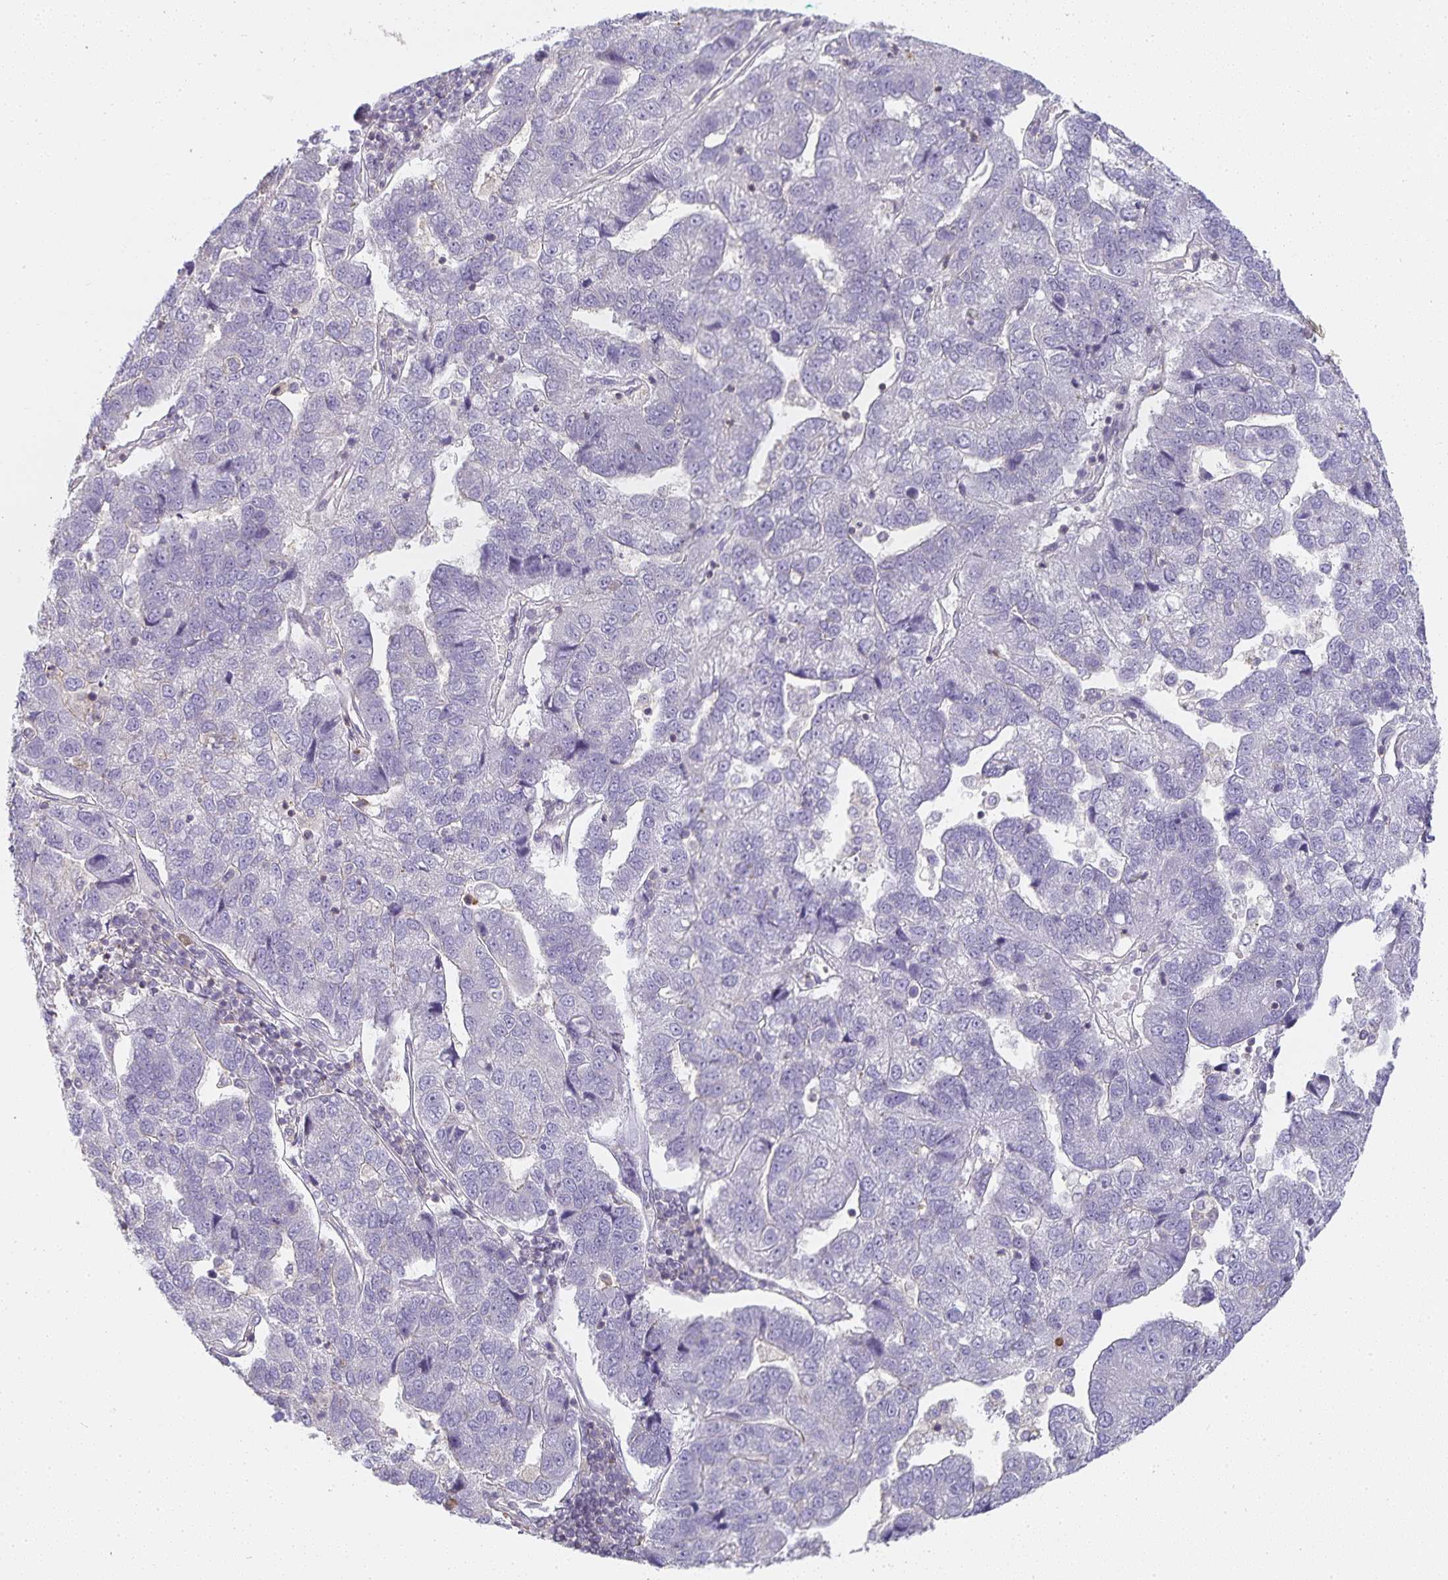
{"staining": {"intensity": "negative", "quantity": "none", "location": "none"}, "tissue": "pancreatic cancer", "cell_type": "Tumor cells", "image_type": "cancer", "snomed": [{"axis": "morphology", "description": "Adenocarcinoma, NOS"}, {"axis": "topography", "description": "Pancreas"}], "caption": "DAB immunohistochemical staining of human pancreatic adenocarcinoma exhibits no significant staining in tumor cells. (Stains: DAB (3,3'-diaminobenzidine) immunohistochemistry with hematoxylin counter stain, Microscopy: brightfield microscopy at high magnification).", "gene": "GATA3", "patient": {"sex": "female", "age": 61}}